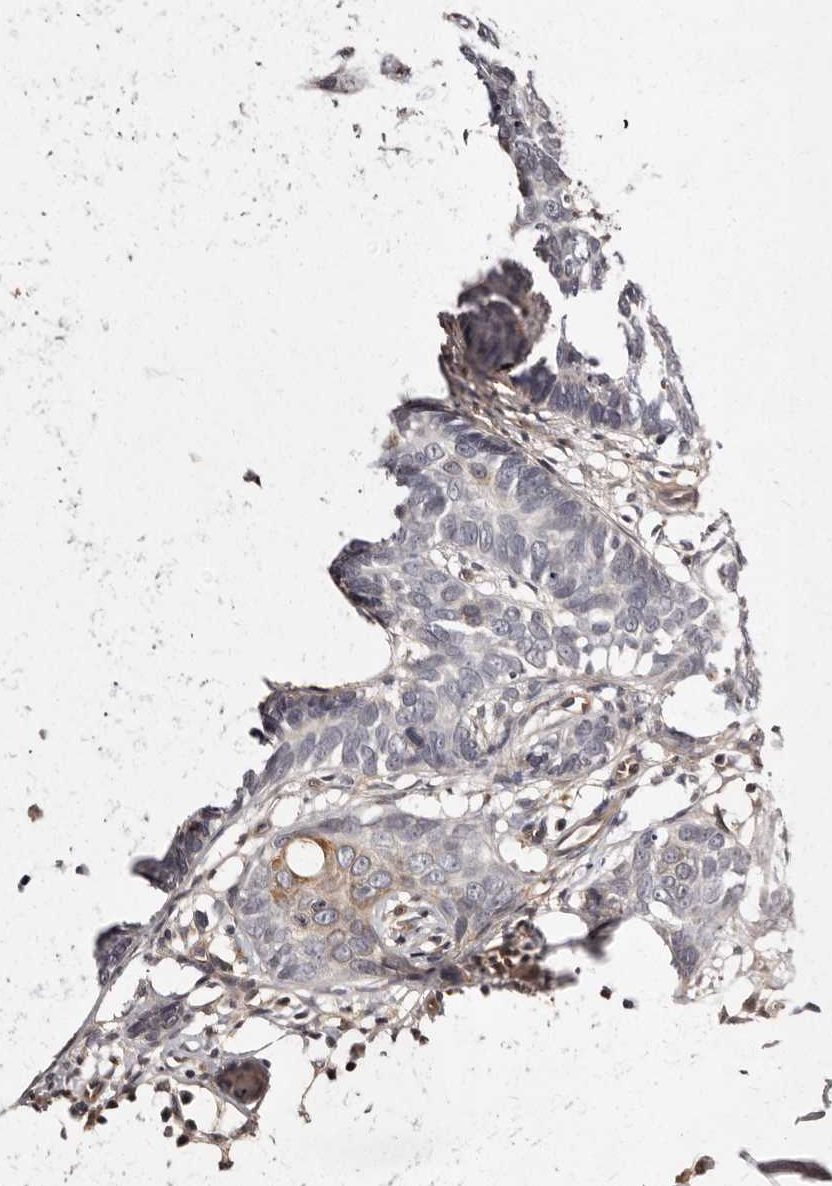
{"staining": {"intensity": "negative", "quantity": "none", "location": "none"}, "tissue": "skin cancer", "cell_type": "Tumor cells", "image_type": "cancer", "snomed": [{"axis": "morphology", "description": "Normal tissue, NOS"}, {"axis": "morphology", "description": "Basal cell carcinoma"}, {"axis": "topography", "description": "Skin"}], "caption": "IHC photomicrograph of human skin cancer (basal cell carcinoma) stained for a protein (brown), which reveals no expression in tumor cells.", "gene": "LCORL", "patient": {"sex": "male", "age": 77}}